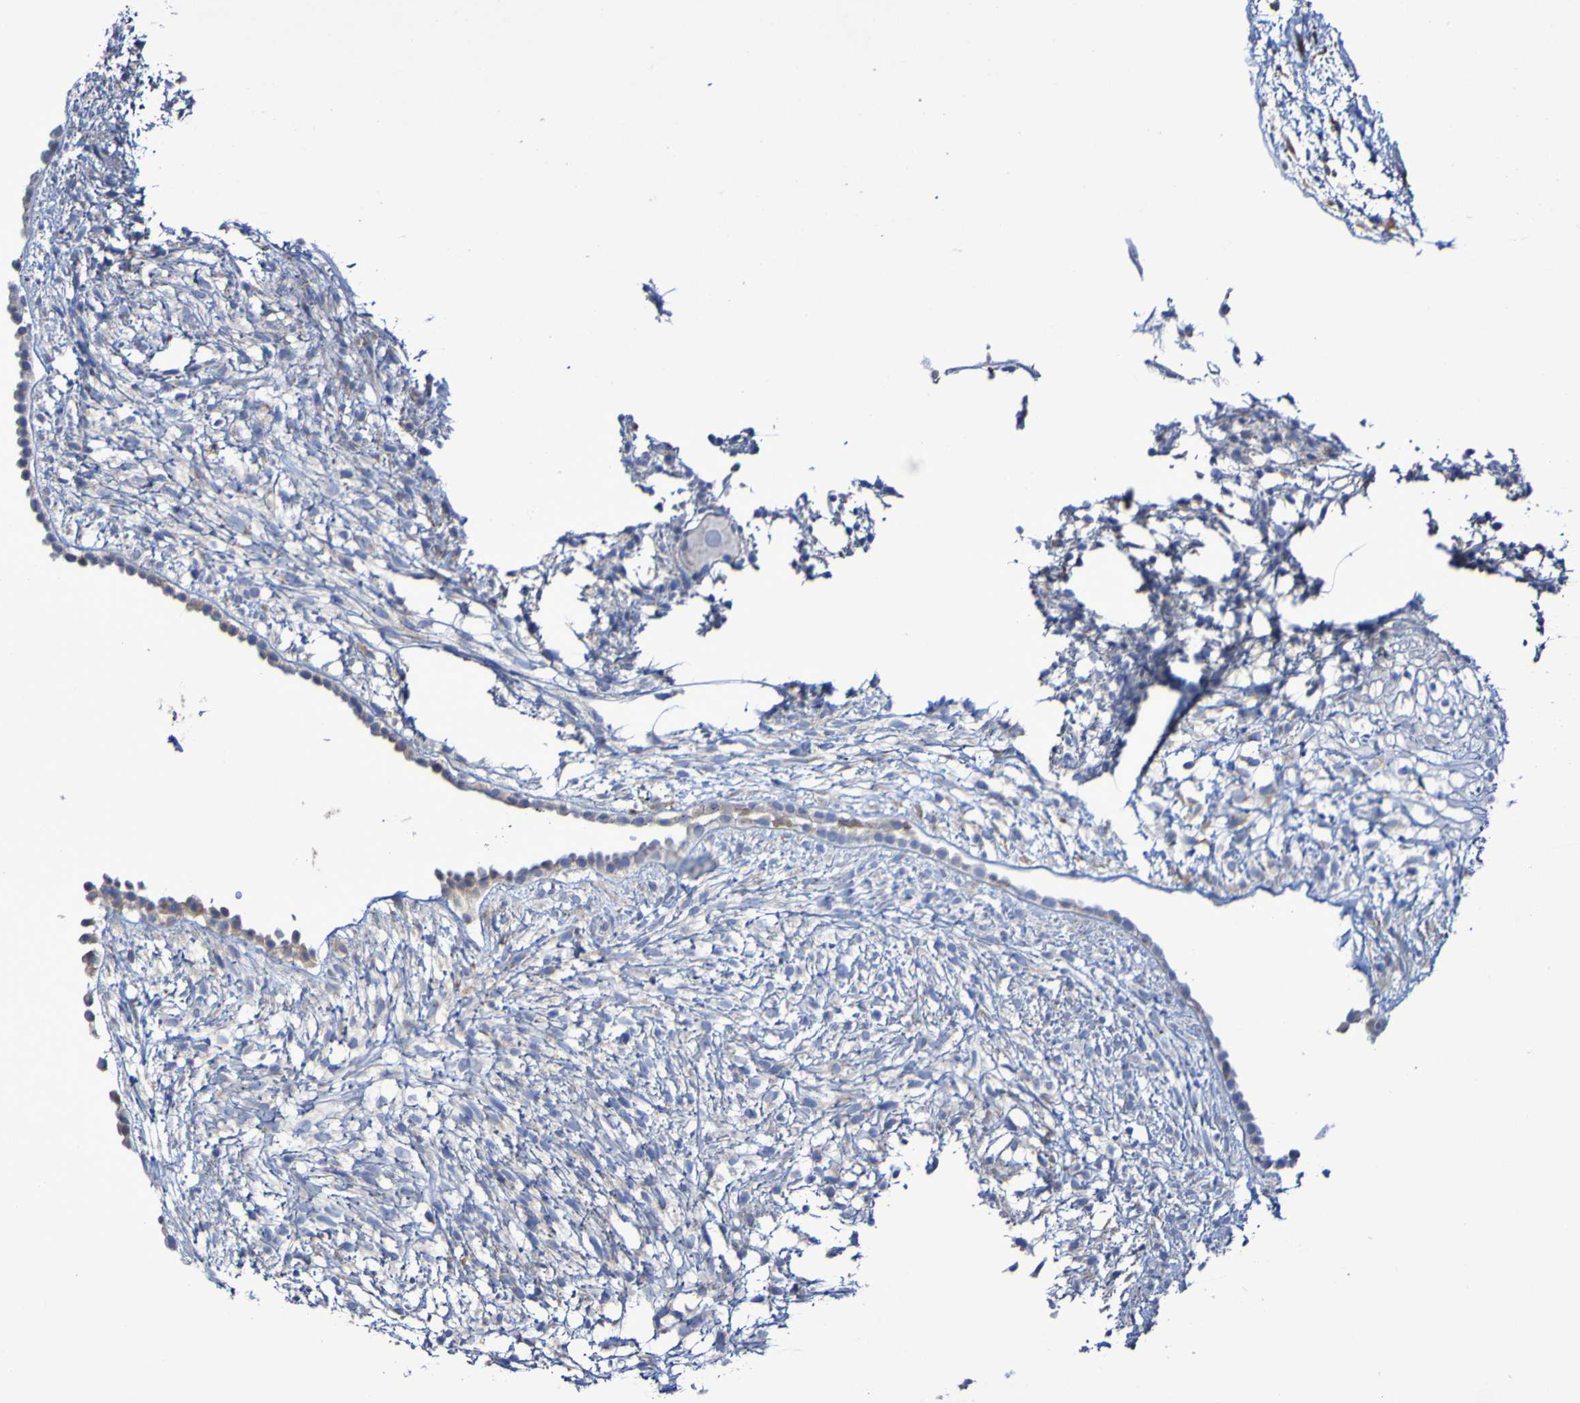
{"staining": {"intensity": "negative", "quantity": "none", "location": "none"}, "tissue": "ovary", "cell_type": "Ovarian stroma cells", "image_type": "normal", "snomed": [{"axis": "morphology", "description": "Normal tissue, NOS"}, {"axis": "morphology", "description": "Cyst, NOS"}, {"axis": "topography", "description": "Ovary"}], "caption": "This is an immunohistochemistry histopathology image of normal human ovary. There is no expression in ovarian stroma cells.", "gene": "SLC3A2", "patient": {"sex": "female", "age": 18}}